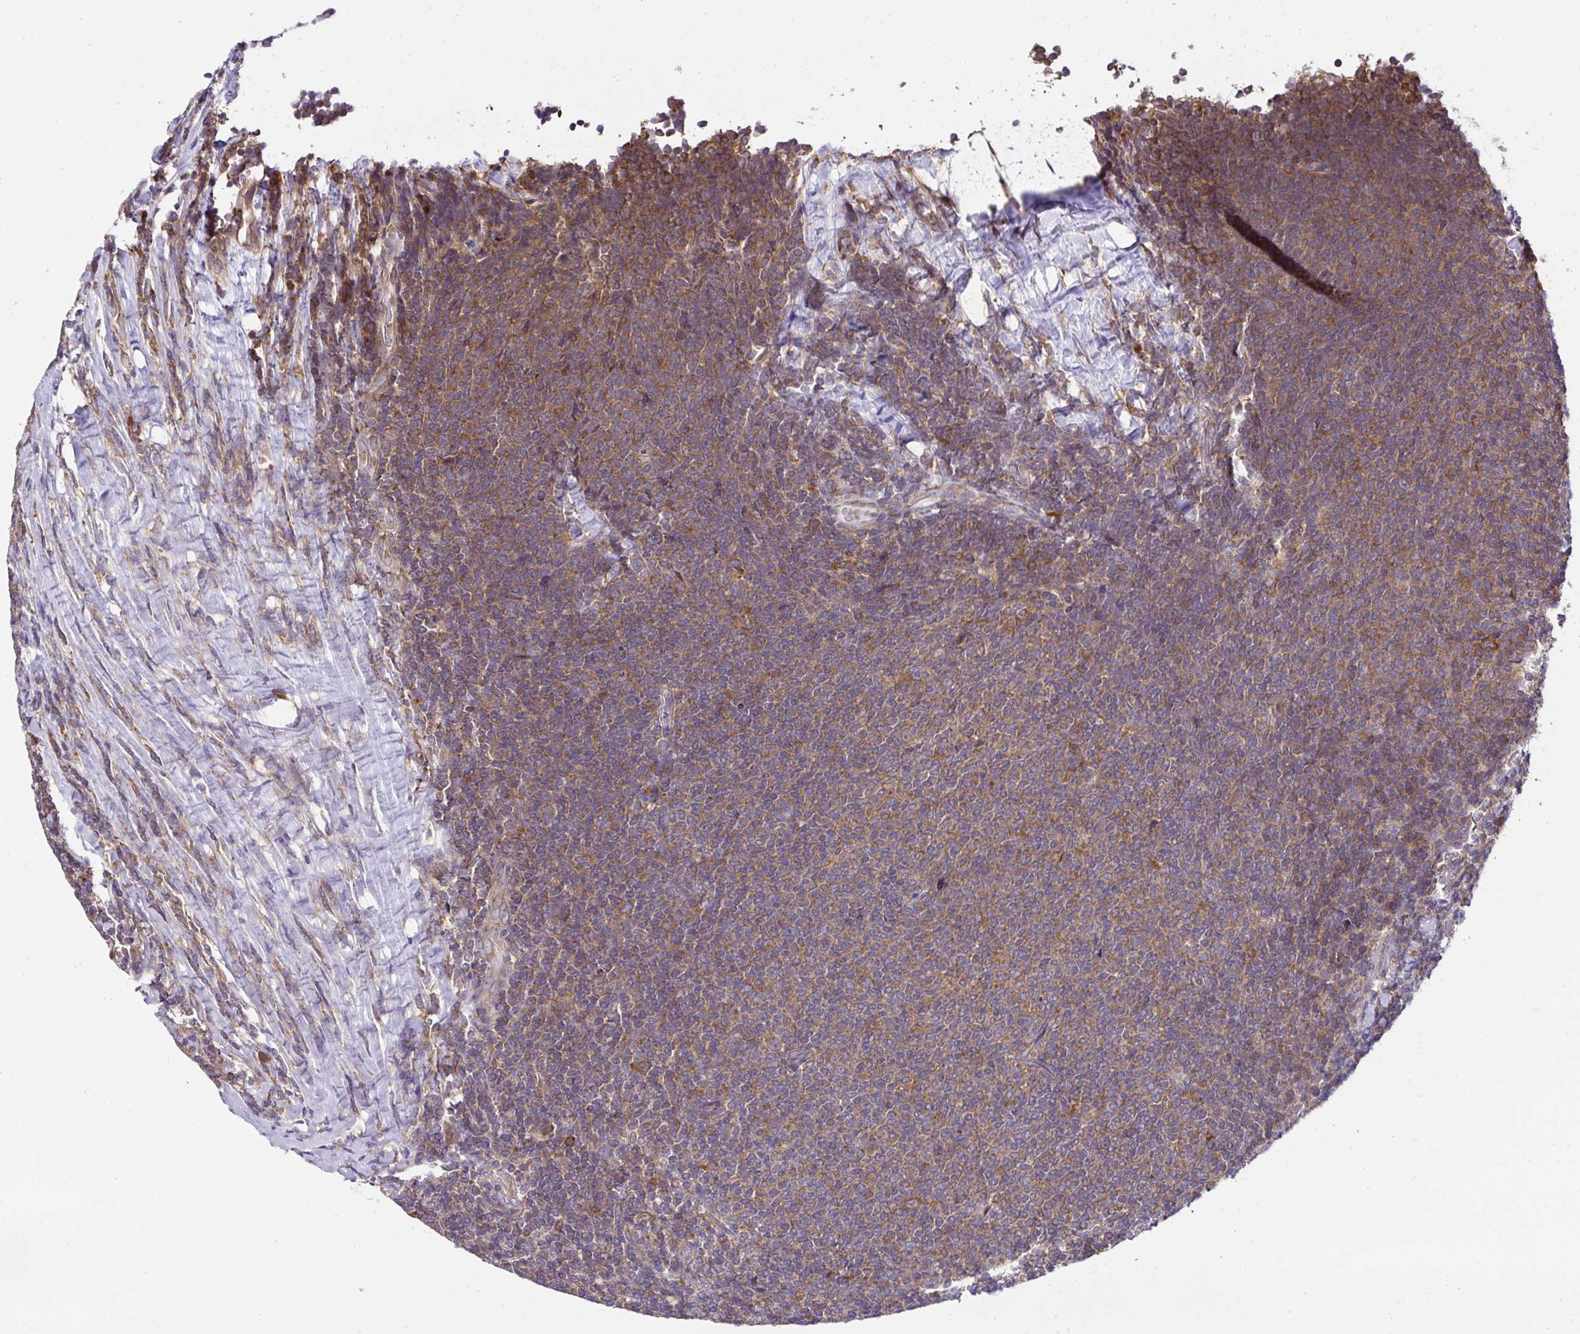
{"staining": {"intensity": "moderate", "quantity": ">75%", "location": "cytoplasmic/membranous"}, "tissue": "lymphoma", "cell_type": "Tumor cells", "image_type": "cancer", "snomed": [{"axis": "morphology", "description": "Malignant lymphoma, non-Hodgkin's type, Low grade"}, {"axis": "topography", "description": "Lymph node"}], "caption": "Protein staining of lymphoma tissue displays moderate cytoplasmic/membranous staining in about >75% of tumor cells.", "gene": "RPS7", "patient": {"sex": "male", "age": 52}}